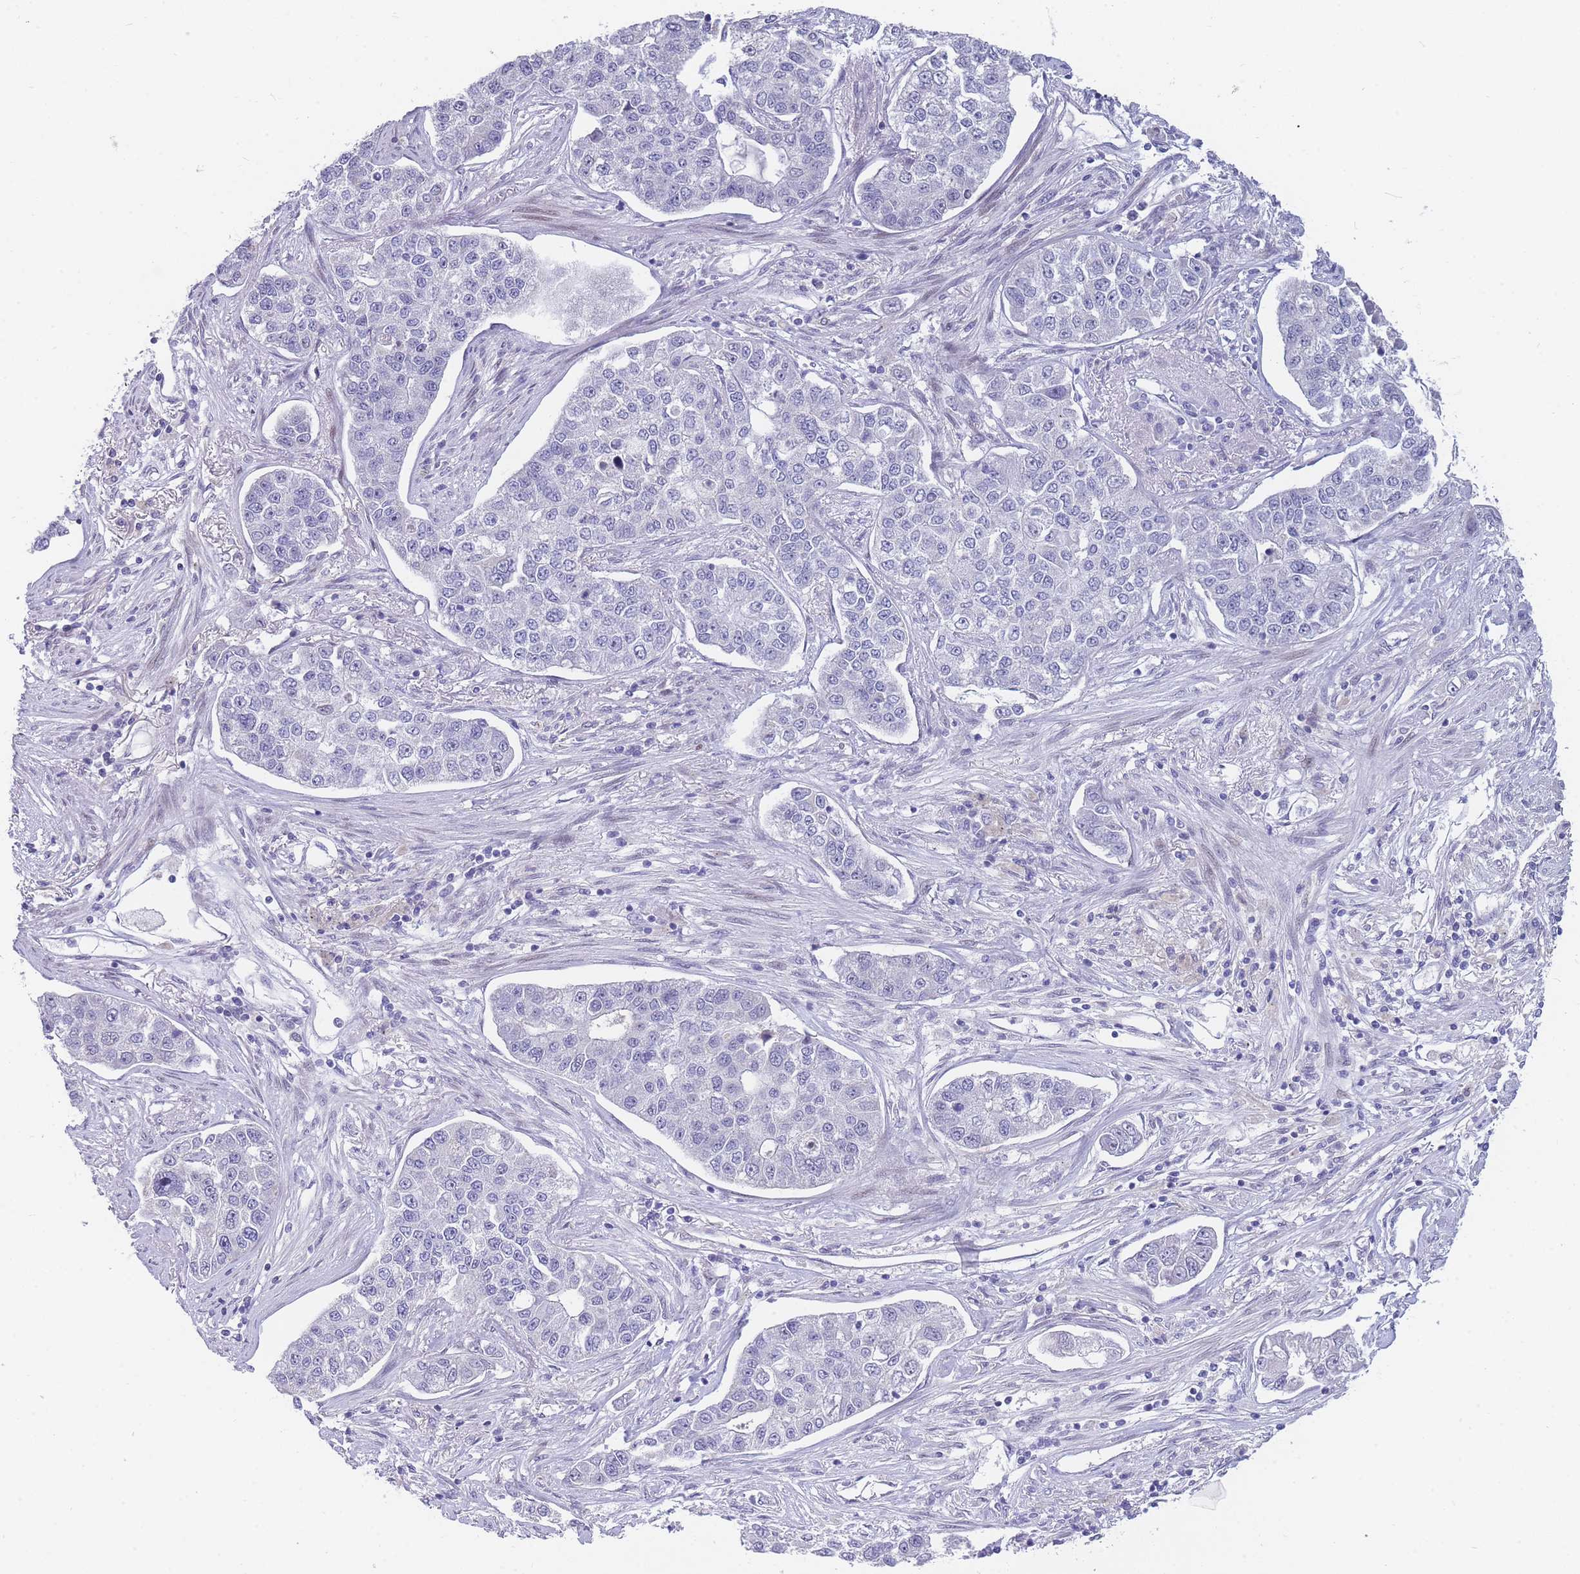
{"staining": {"intensity": "negative", "quantity": "none", "location": "none"}, "tissue": "lung cancer", "cell_type": "Tumor cells", "image_type": "cancer", "snomed": [{"axis": "morphology", "description": "Adenocarcinoma, NOS"}, {"axis": "topography", "description": "Lung"}], "caption": "Protein analysis of adenocarcinoma (lung) reveals no significant expression in tumor cells.", "gene": "SHCBP1", "patient": {"sex": "male", "age": 49}}